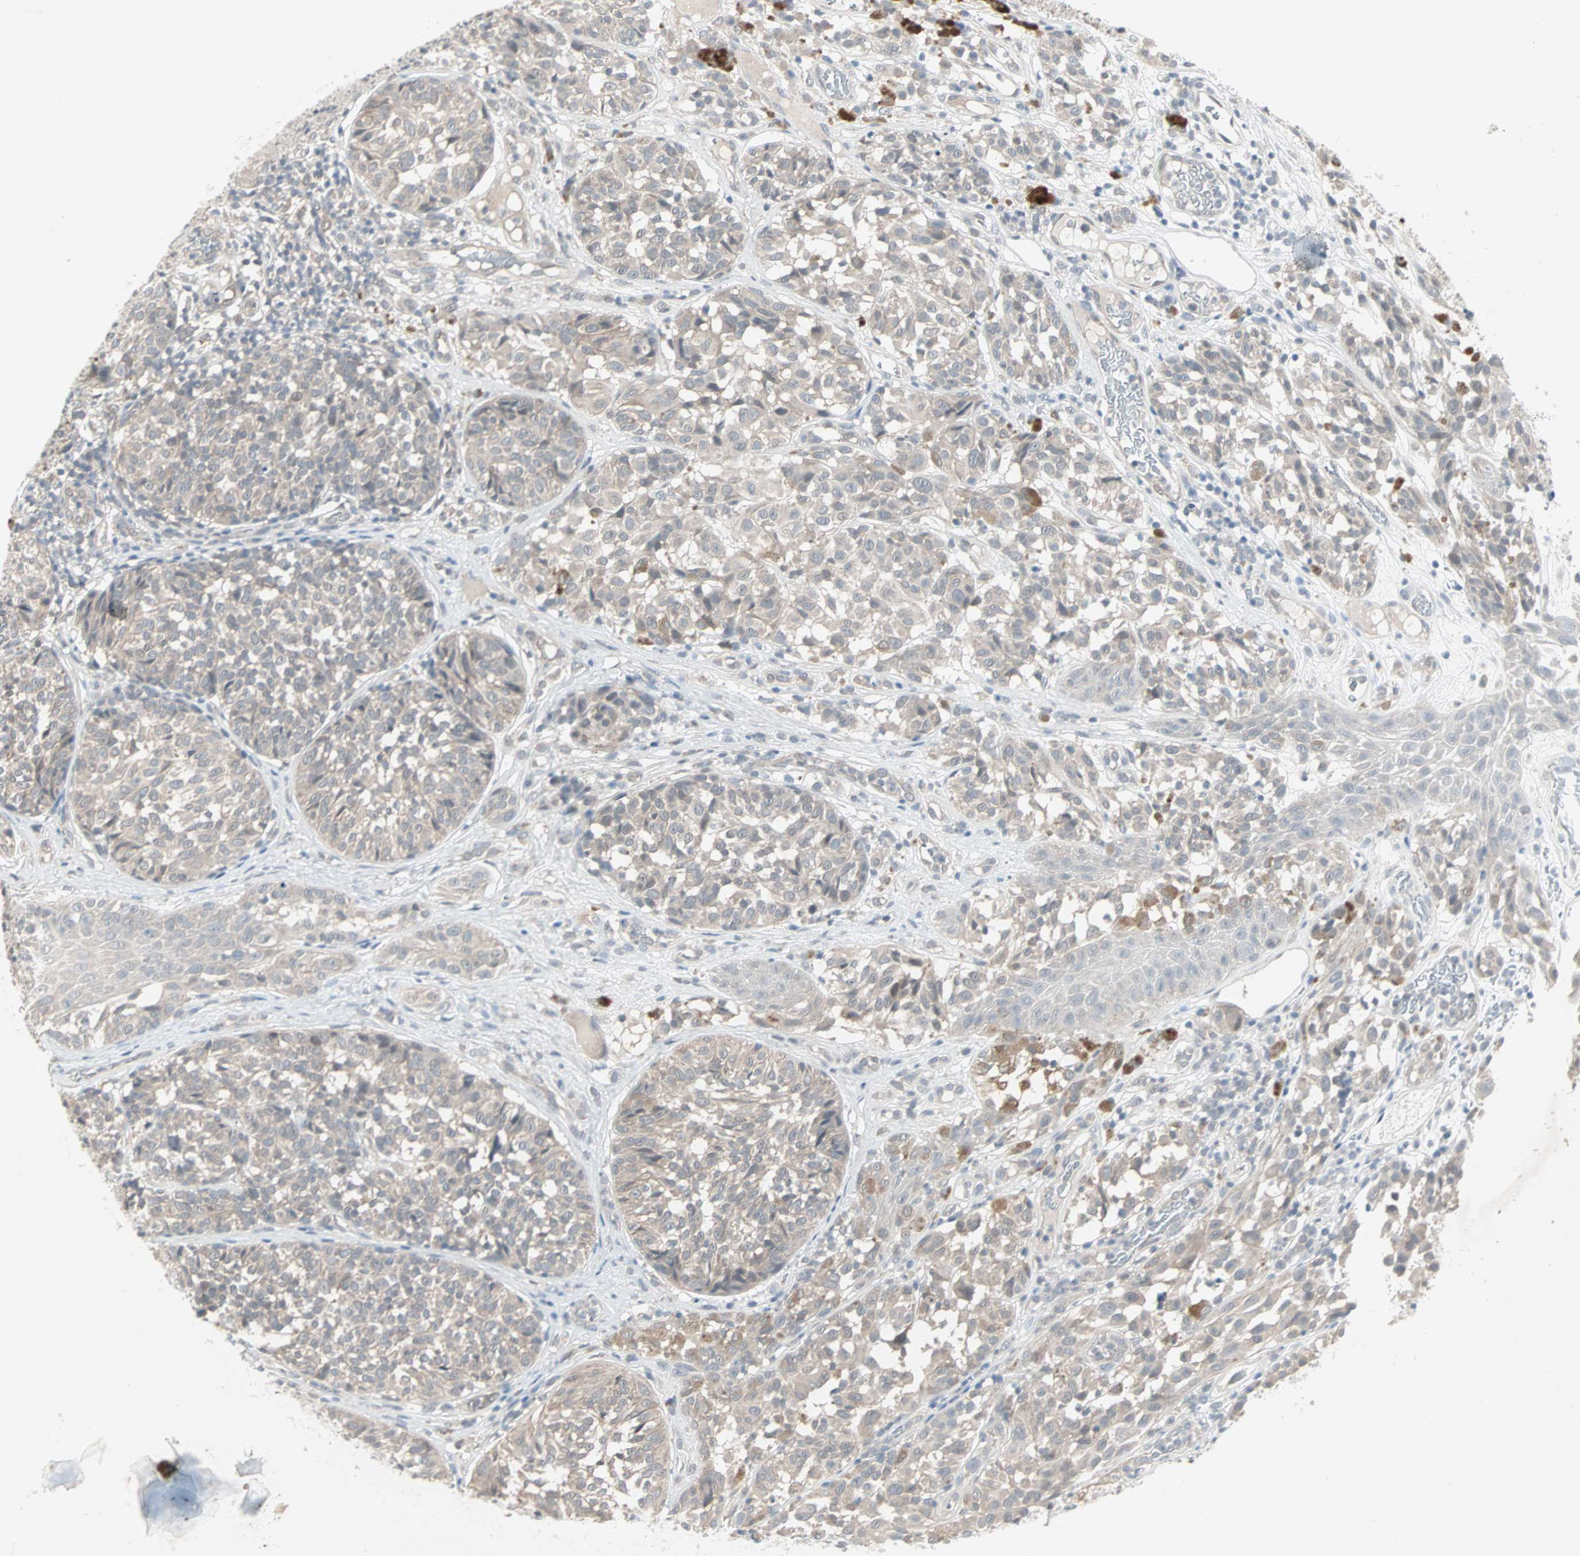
{"staining": {"intensity": "weak", "quantity": ">75%", "location": "cytoplasmic/membranous"}, "tissue": "melanoma", "cell_type": "Tumor cells", "image_type": "cancer", "snomed": [{"axis": "morphology", "description": "Malignant melanoma, NOS"}, {"axis": "topography", "description": "Skin"}], "caption": "Brown immunohistochemical staining in malignant melanoma demonstrates weak cytoplasmic/membranous positivity in approximately >75% of tumor cells.", "gene": "PTPA", "patient": {"sex": "female", "age": 46}}